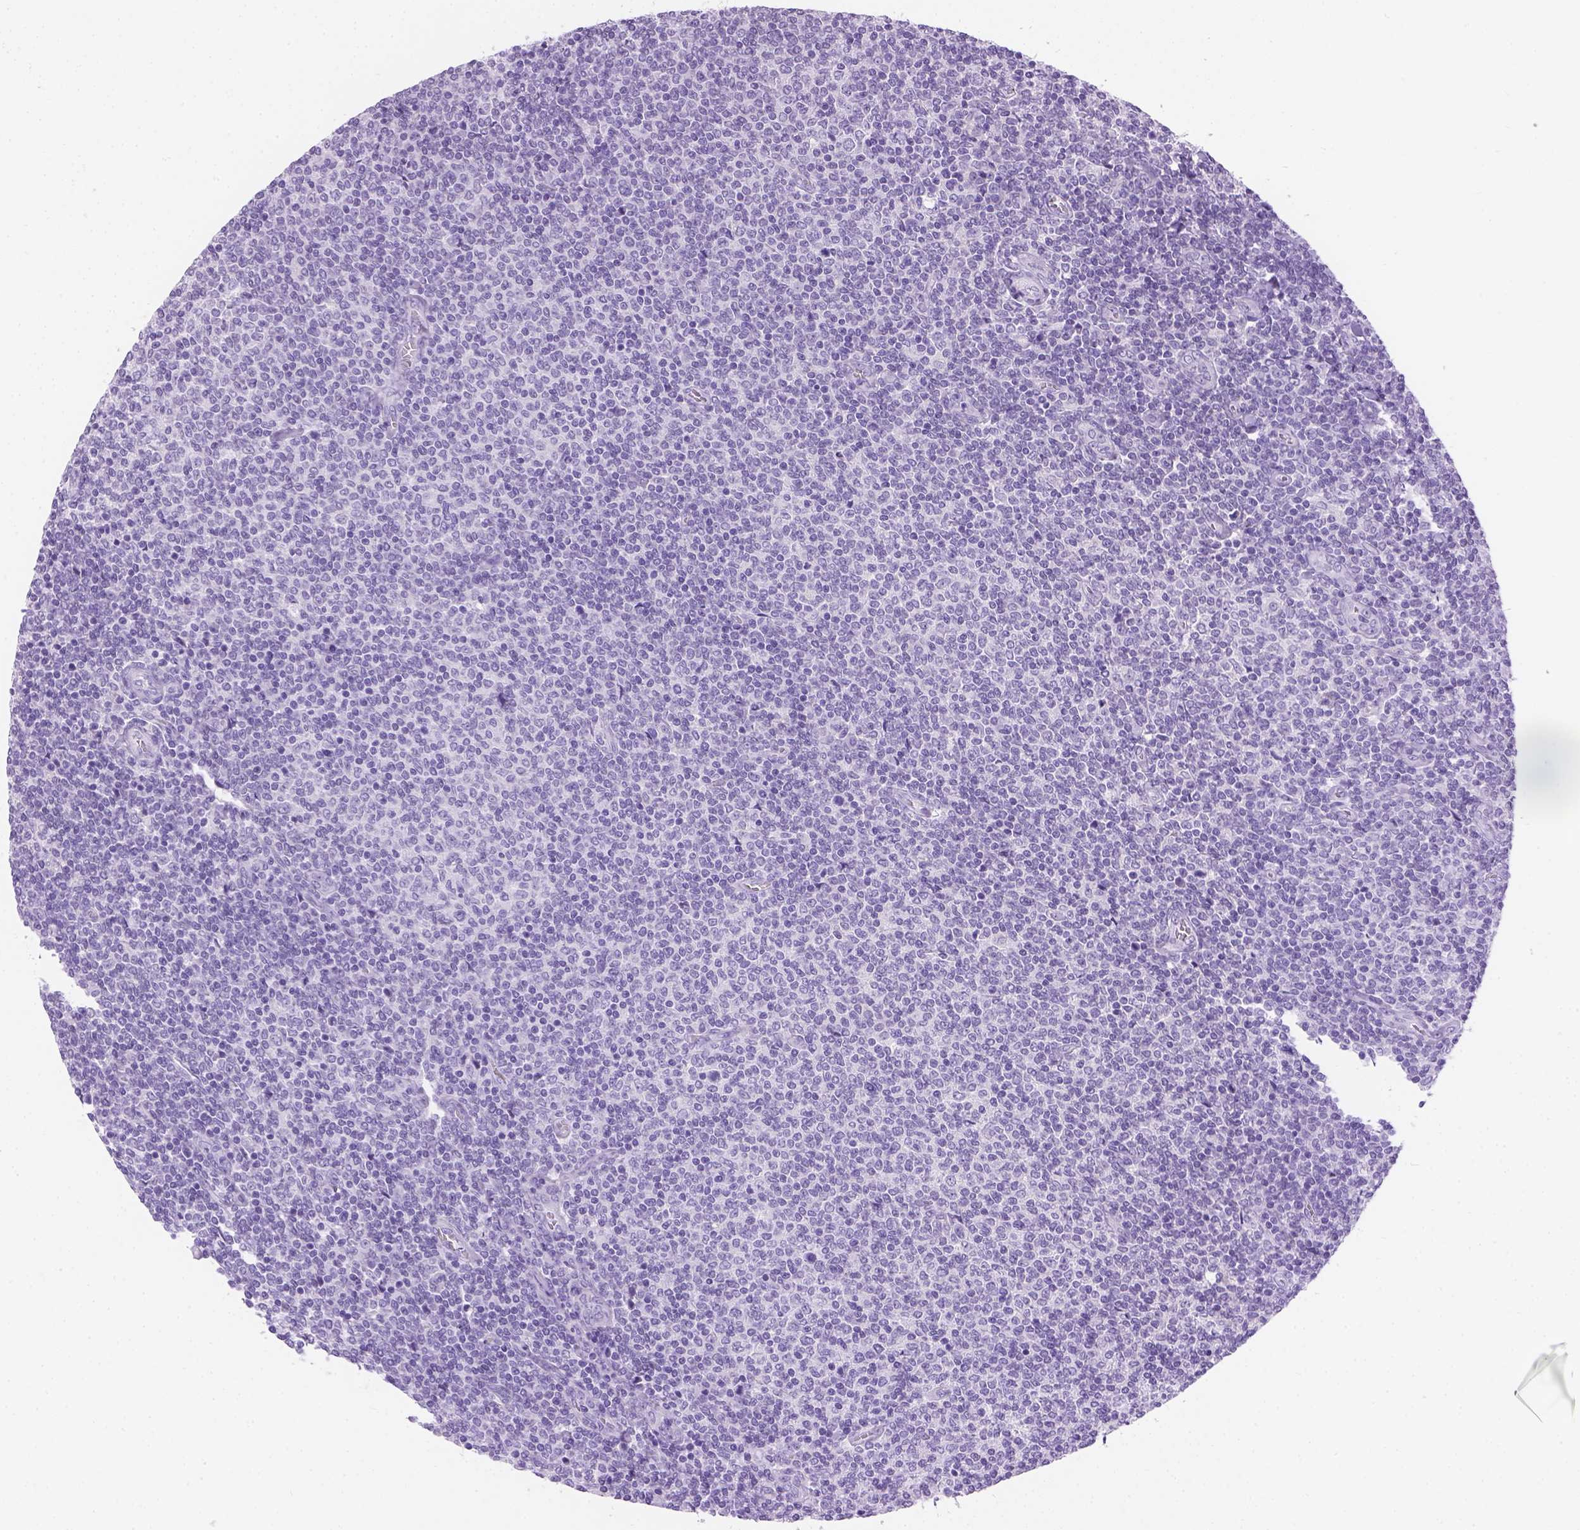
{"staining": {"intensity": "negative", "quantity": "none", "location": "none"}, "tissue": "lymphoma", "cell_type": "Tumor cells", "image_type": "cancer", "snomed": [{"axis": "morphology", "description": "Malignant lymphoma, non-Hodgkin's type, Low grade"}, {"axis": "topography", "description": "Lymph node"}], "caption": "Tumor cells show no significant staining in lymphoma. (Brightfield microscopy of DAB (3,3'-diaminobenzidine) immunohistochemistry at high magnification).", "gene": "TMEM38A", "patient": {"sex": "male", "age": 52}}